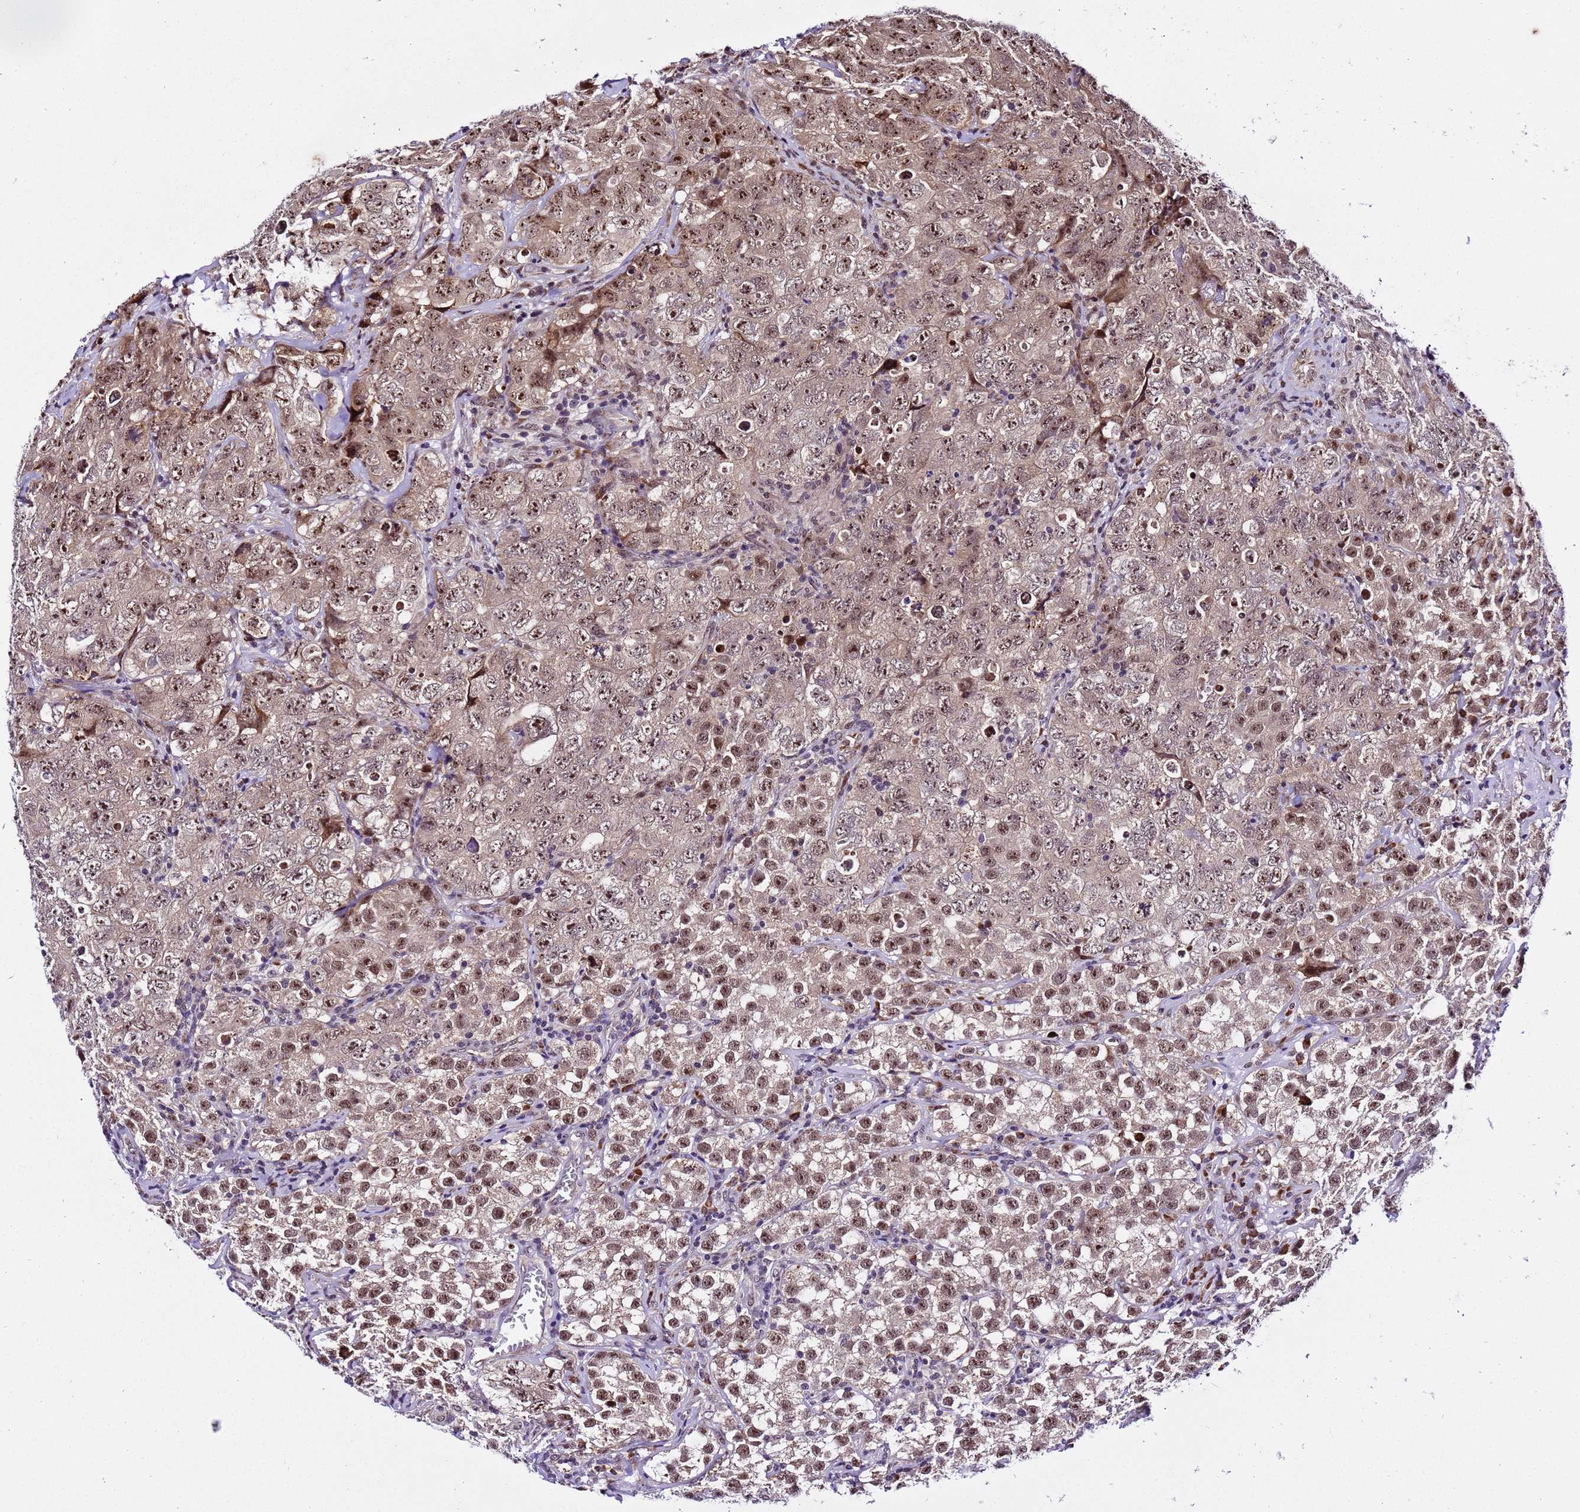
{"staining": {"intensity": "moderate", "quantity": ">75%", "location": "cytoplasmic/membranous,nuclear"}, "tissue": "testis cancer", "cell_type": "Tumor cells", "image_type": "cancer", "snomed": [{"axis": "morphology", "description": "Seminoma, NOS"}, {"axis": "morphology", "description": "Carcinoma, Embryonal, NOS"}, {"axis": "topography", "description": "Testis"}], "caption": "Immunohistochemistry staining of testis cancer, which exhibits medium levels of moderate cytoplasmic/membranous and nuclear staining in about >75% of tumor cells indicating moderate cytoplasmic/membranous and nuclear protein positivity. The staining was performed using DAB (brown) for protein detection and nuclei were counterstained in hematoxylin (blue).", "gene": "SLX4IP", "patient": {"sex": "male", "age": 43}}